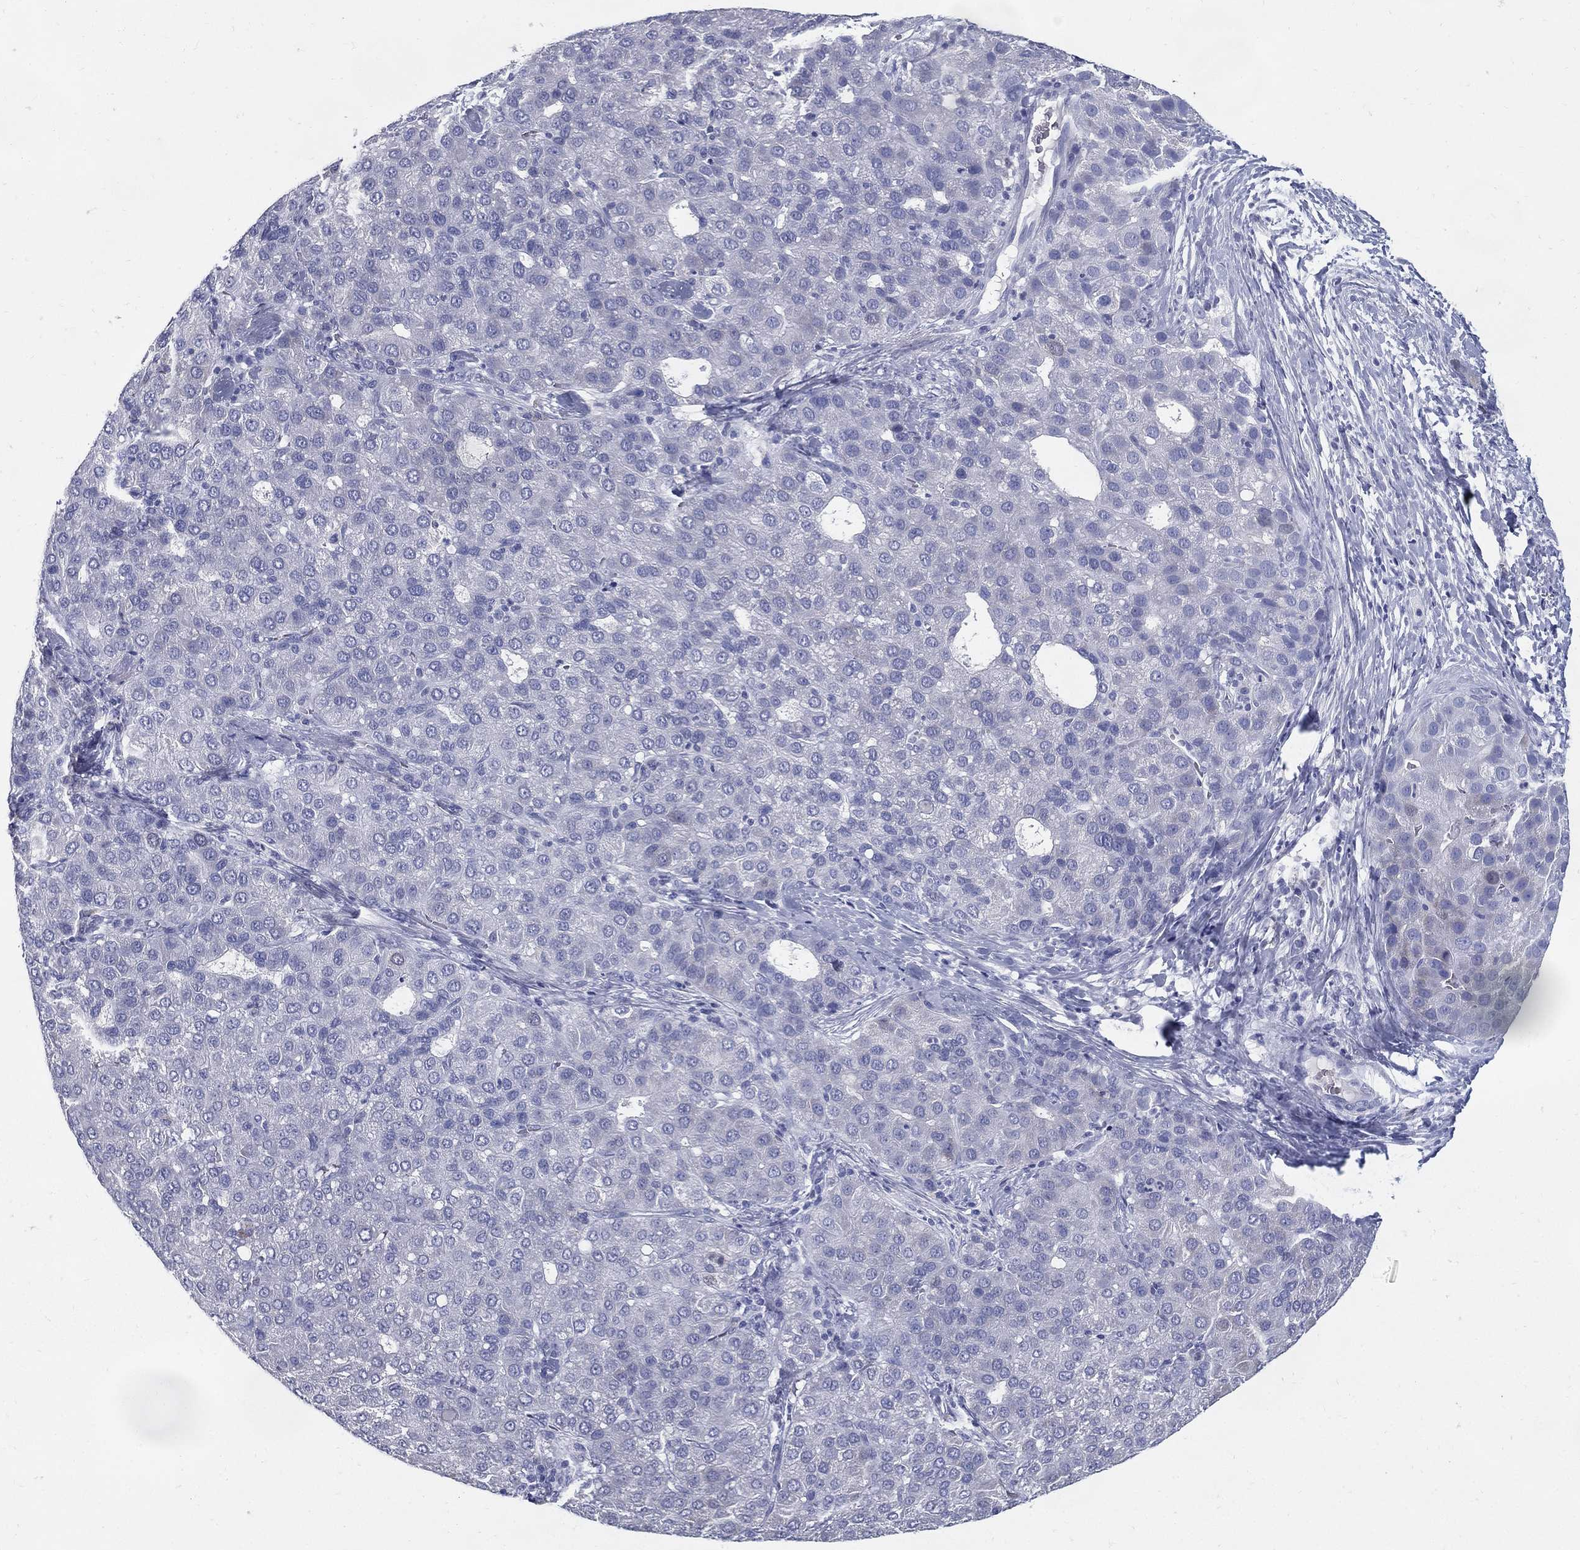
{"staining": {"intensity": "negative", "quantity": "none", "location": "none"}, "tissue": "liver cancer", "cell_type": "Tumor cells", "image_type": "cancer", "snomed": [{"axis": "morphology", "description": "Carcinoma, Hepatocellular, NOS"}, {"axis": "topography", "description": "Liver"}], "caption": "The photomicrograph demonstrates no staining of tumor cells in liver cancer (hepatocellular carcinoma).", "gene": "KIF2C", "patient": {"sex": "male", "age": 65}}